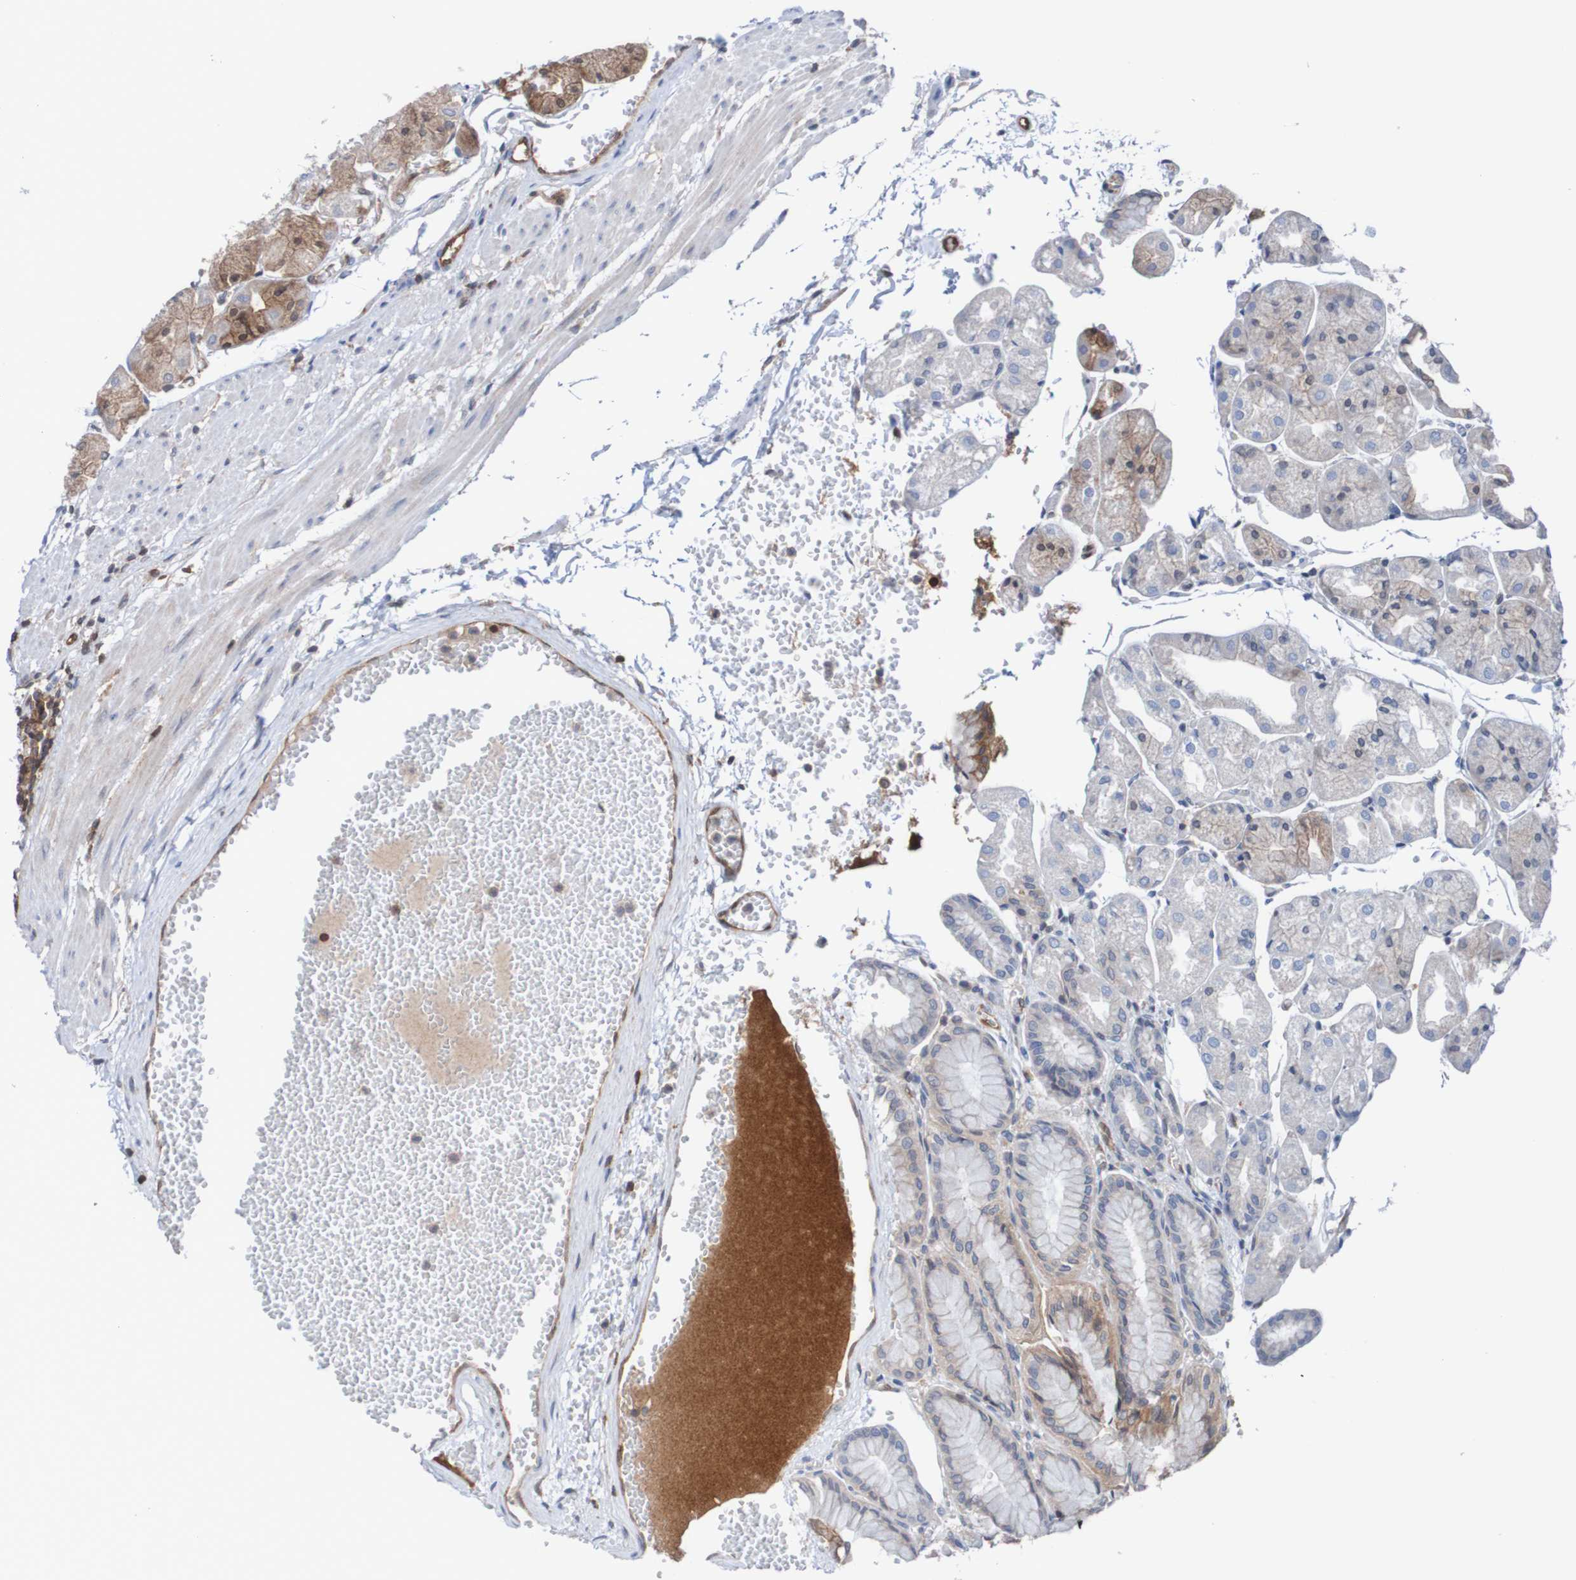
{"staining": {"intensity": "moderate", "quantity": "<25%", "location": "cytoplasmic/membranous"}, "tissue": "stomach", "cell_type": "Glandular cells", "image_type": "normal", "snomed": [{"axis": "morphology", "description": "Normal tissue, NOS"}, {"axis": "topography", "description": "Stomach, upper"}], "caption": "The photomicrograph exhibits a brown stain indicating the presence of a protein in the cytoplasmic/membranous of glandular cells in stomach.", "gene": "RIGI", "patient": {"sex": "male", "age": 72}}